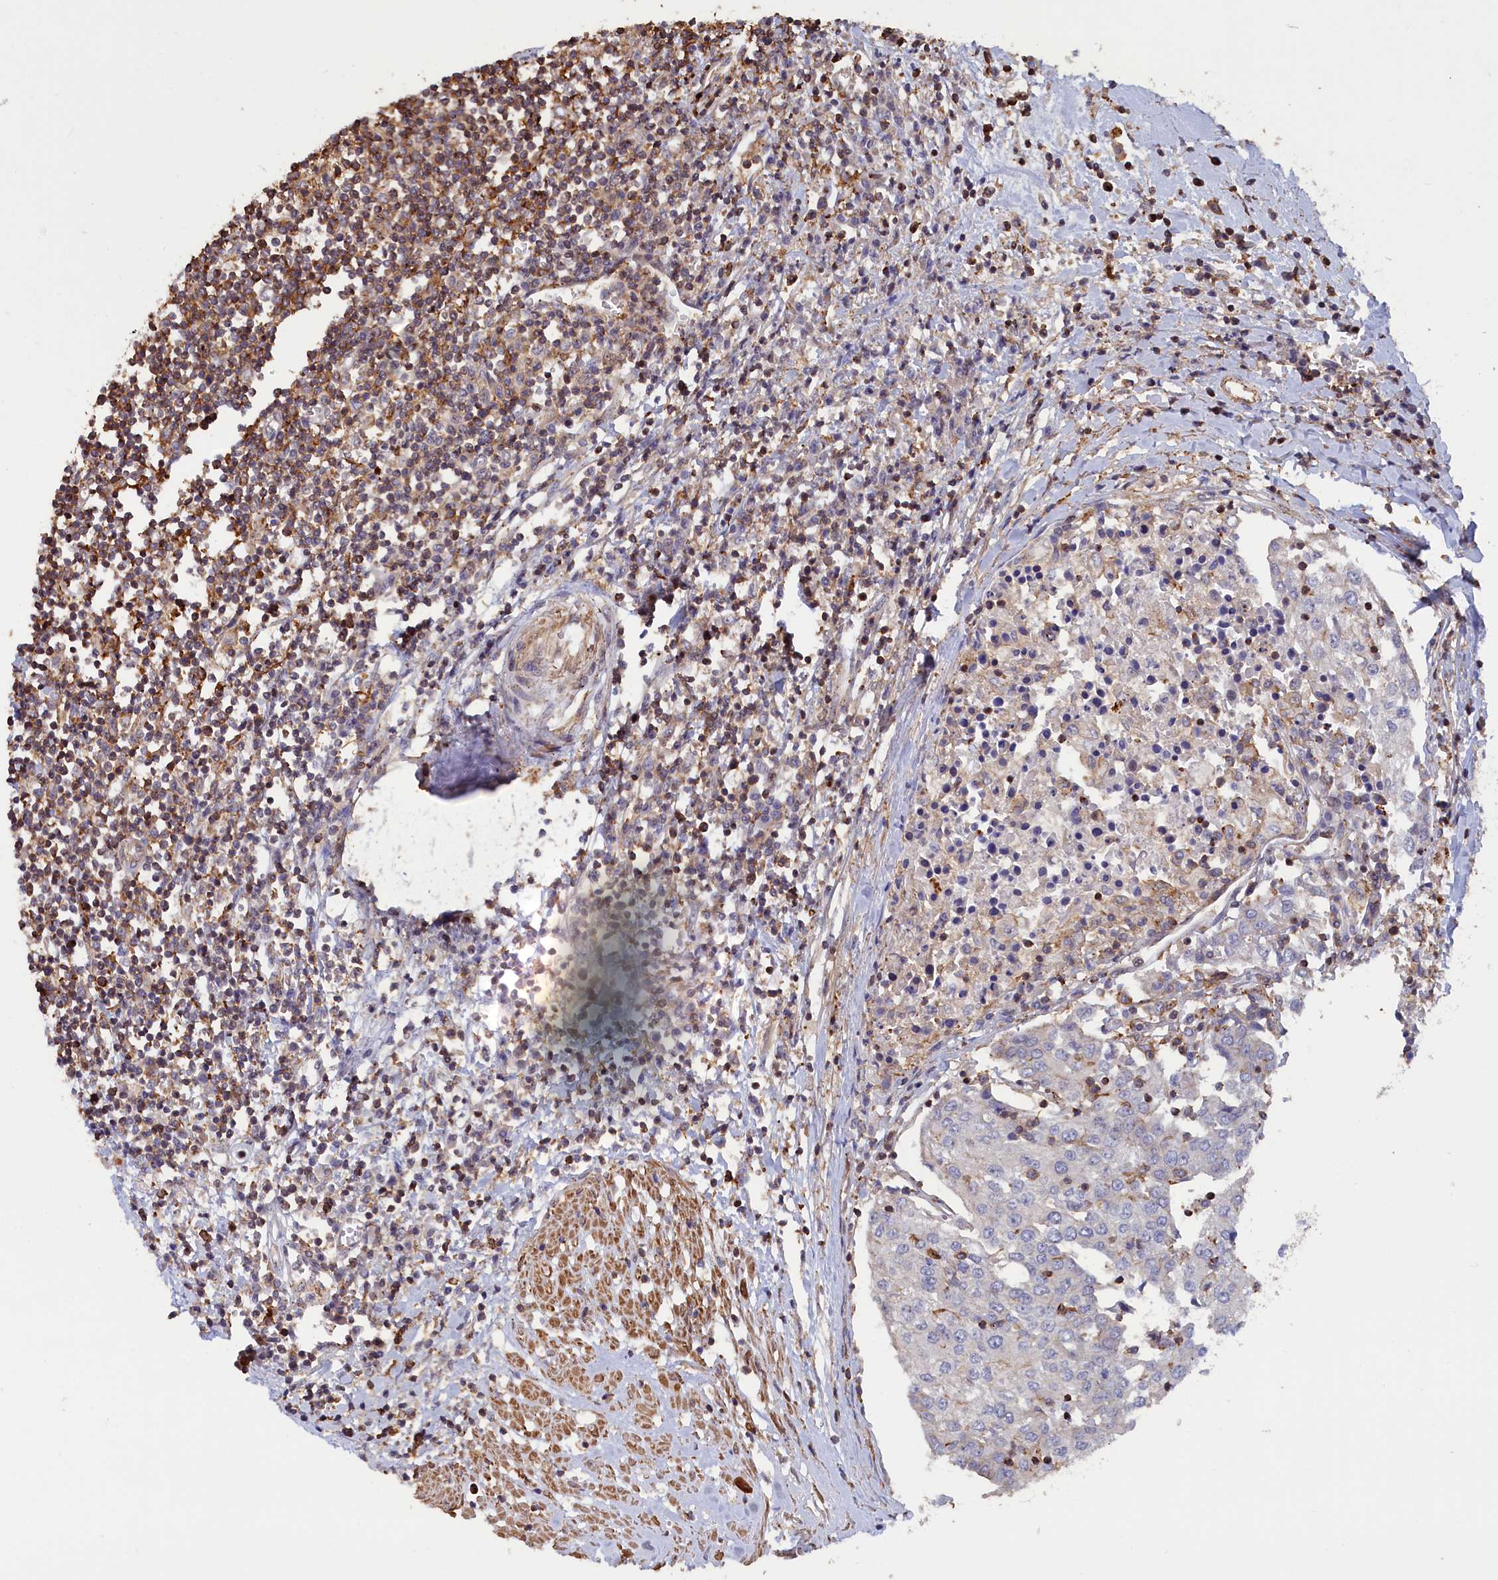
{"staining": {"intensity": "negative", "quantity": "none", "location": "none"}, "tissue": "urothelial cancer", "cell_type": "Tumor cells", "image_type": "cancer", "snomed": [{"axis": "morphology", "description": "Urothelial carcinoma, High grade"}, {"axis": "topography", "description": "Urinary bladder"}], "caption": "Tumor cells show no significant staining in high-grade urothelial carcinoma. (DAB (3,3'-diaminobenzidine) immunohistochemistry, high magnification).", "gene": "ANKRD27", "patient": {"sex": "female", "age": 85}}